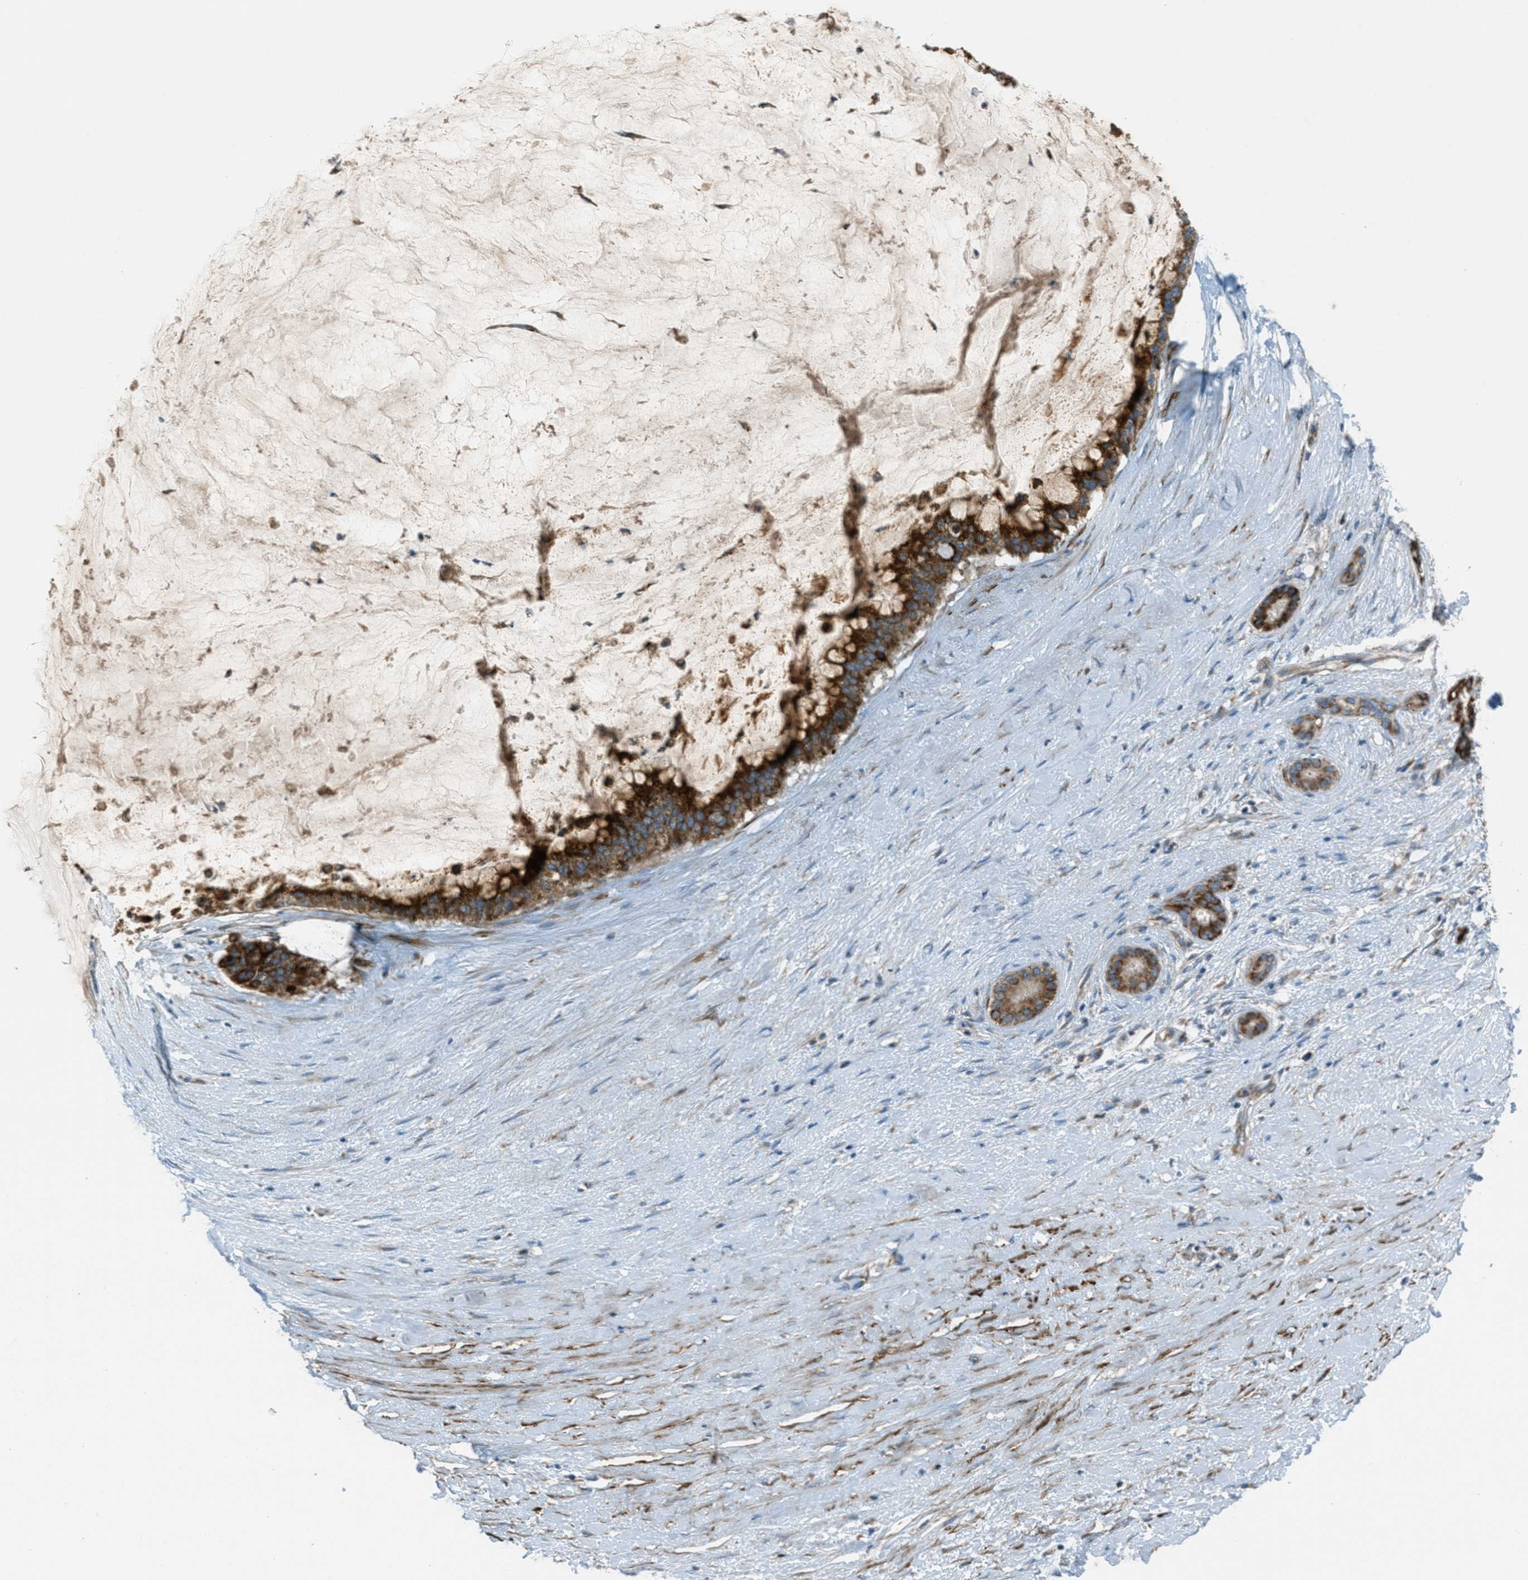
{"staining": {"intensity": "strong", "quantity": ">75%", "location": "cytoplasmic/membranous"}, "tissue": "pancreatic cancer", "cell_type": "Tumor cells", "image_type": "cancer", "snomed": [{"axis": "morphology", "description": "Adenocarcinoma, NOS"}, {"axis": "topography", "description": "Pancreas"}], "caption": "Pancreatic cancer stained for a protein demonstrates strong cytoplasmic/membranous positivity in tumor cells. (brown staining indicates protein expression, while blue staining denotes nuclei).", "gene": "BCKDK", "patient": {"sex": "male", "age": 41}}